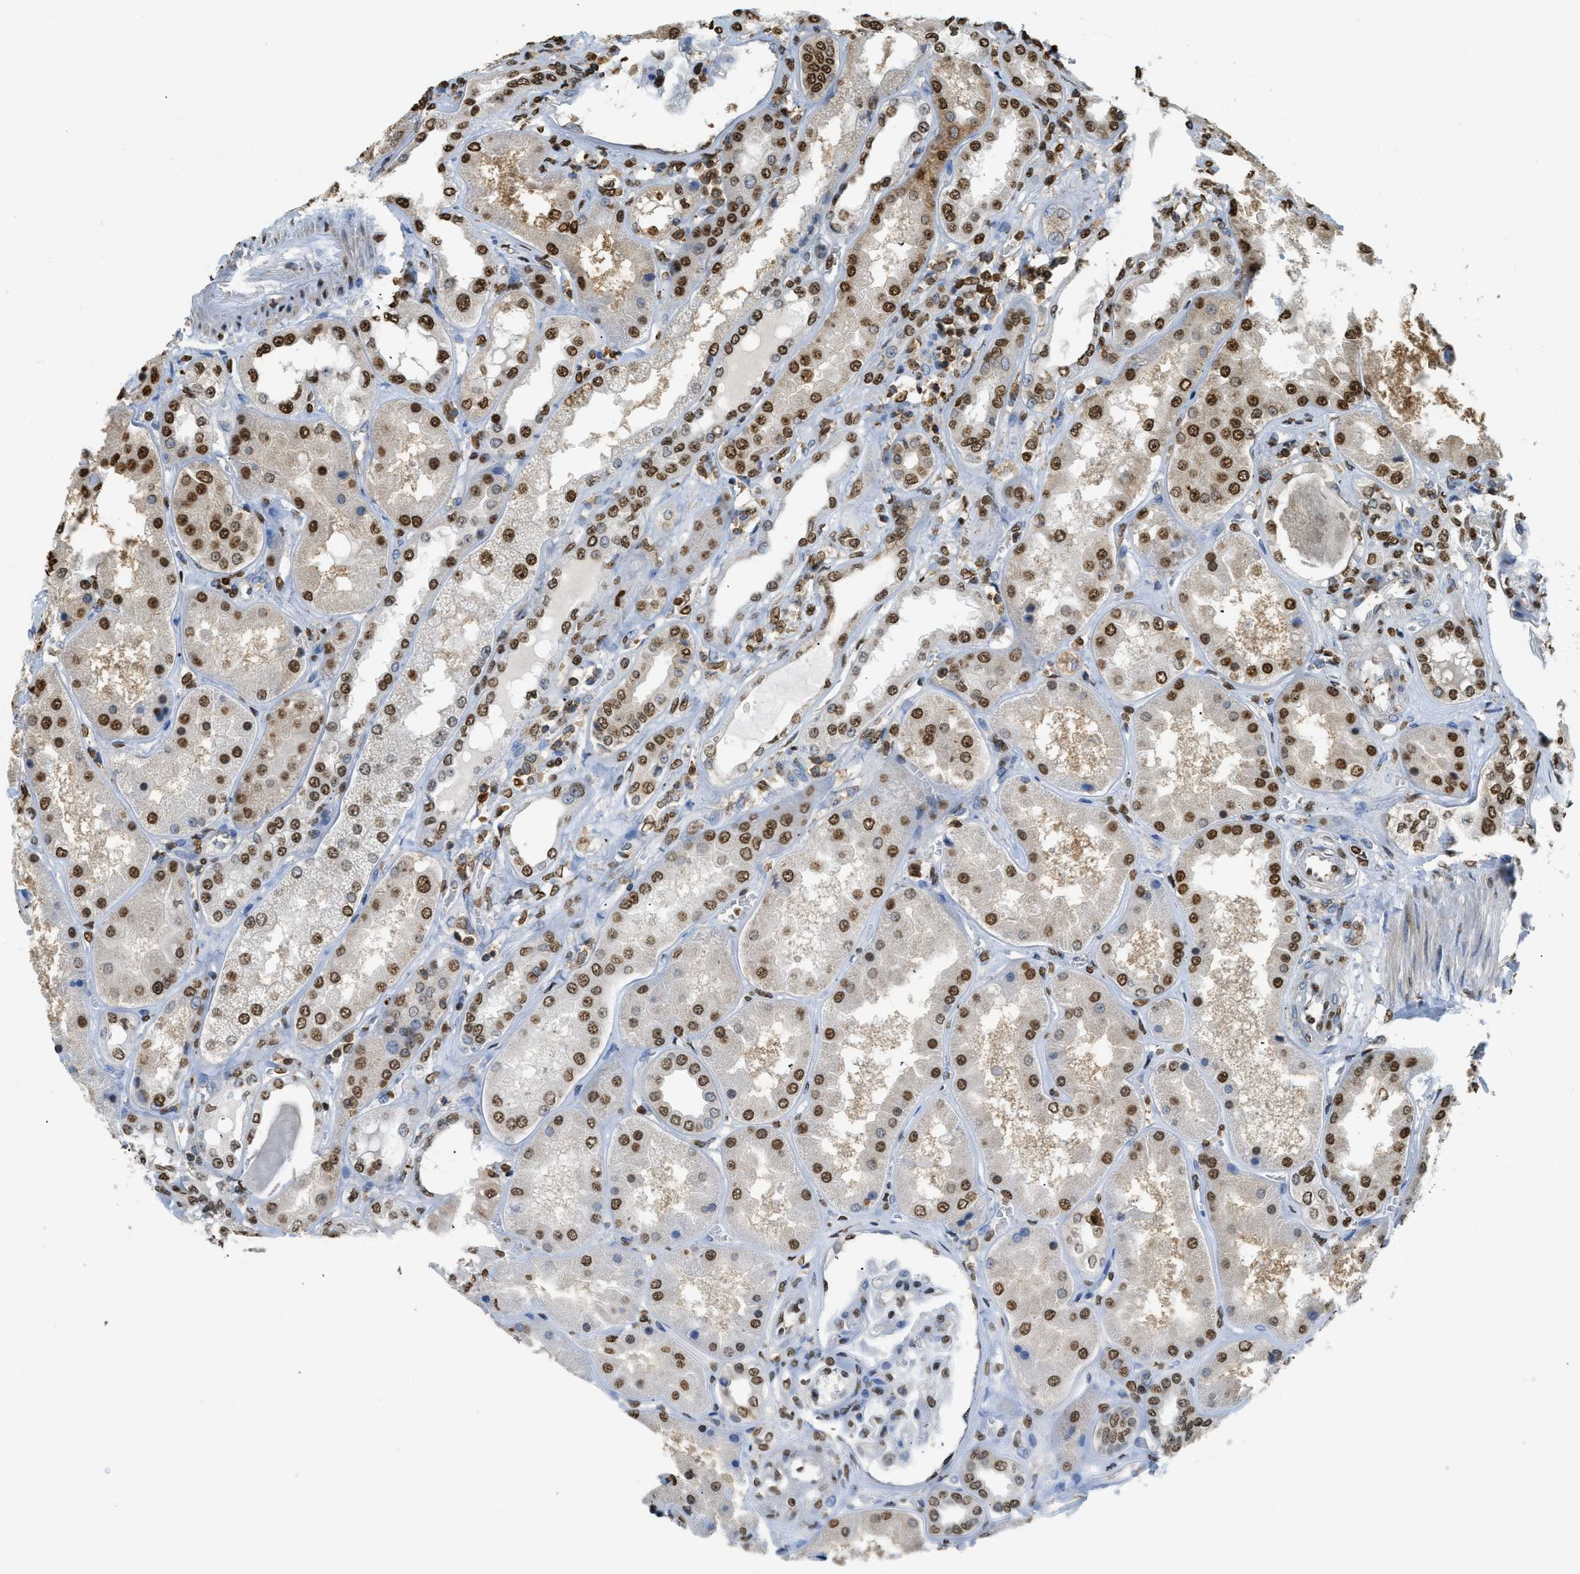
{"staining": {"intensity": "strong", "quantity": "<25%", "location": "nuclear"}, "tissue": "kidney", "cell_type": "Cells in glomeruli", "image_type": "normal", "snomed": [{"axis": "morphology", "description": "Normal tissue, NOS"}, {"axis": "topography", "description": "Kidney"}], "caption": "Immunohistochemistry (DAB (3,3'-diaminobenzidine)) staining of normal human kidney demonstrates strong nuclear protein expression in about <25% of cells in glomeruli. (Stains: DAB (3,3'-diaminobenzidine) in brown, nuclei in blue, Microscopy: brightfield microscopy at high magnification).", "gene": "NR5A2", "patient": {"sex": "female", "age": 56}}